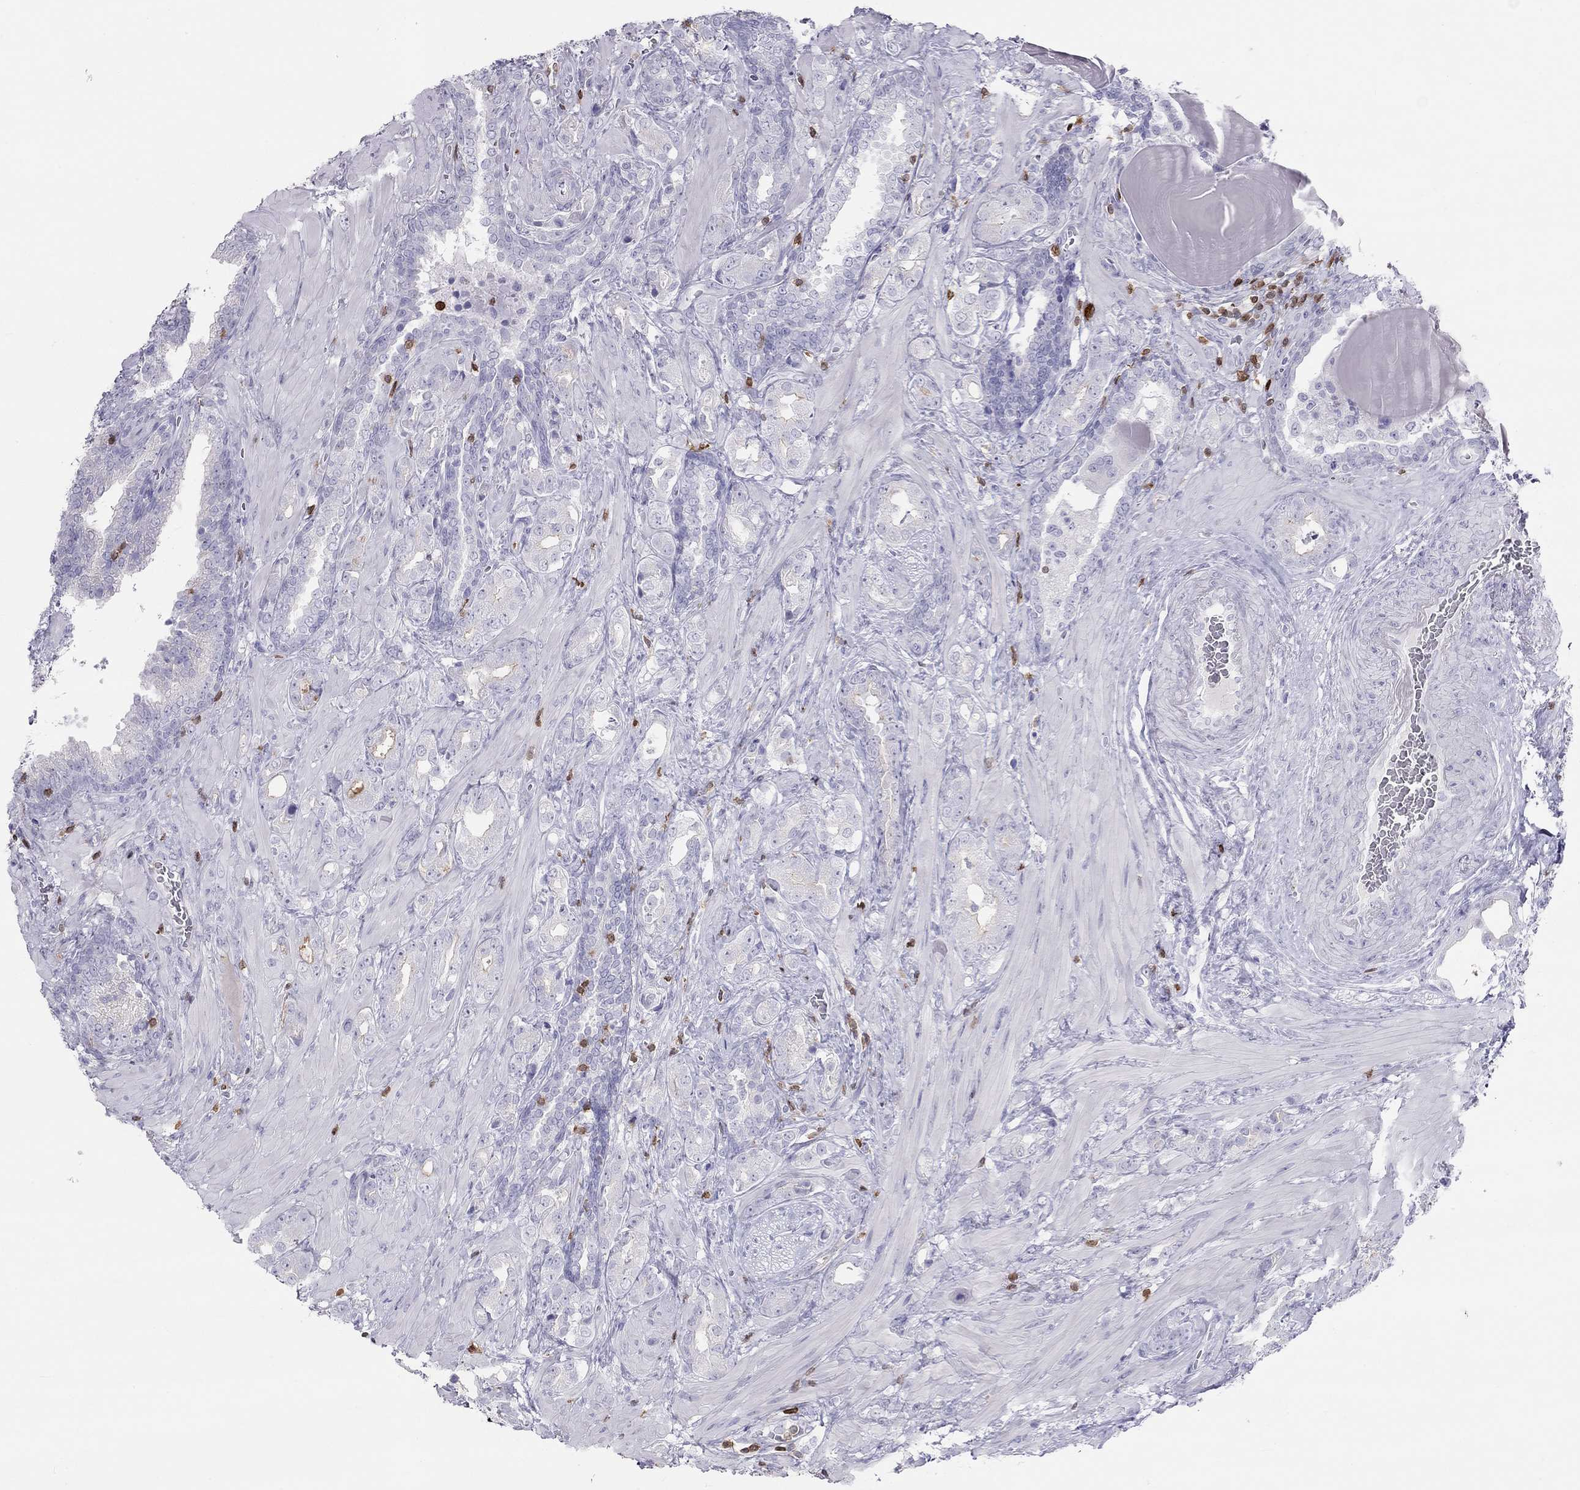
{"staining": {"intensity": "negative", "quantity": "none", "location": "none"}, "tissue": "prostate cancer", "cell_type": "Tumor cells", "image_type": "cancer", "snomed": [{"axis": "morphology", "description": "Adenocarcinoma, NOS"}, {"axis": "topography", "description": "Prostate"}], "caption": "Immunohistochemical staining of prostate cancer (adenocarcinoma) displays no significant positivity in tumor cells. (DAB (3,3'-diaminobenzidine) IHC visualized using brightfield microscopy, high magnification).", "gene": "SH2D2A", "patient": {"sex": "male", "age": 57}}